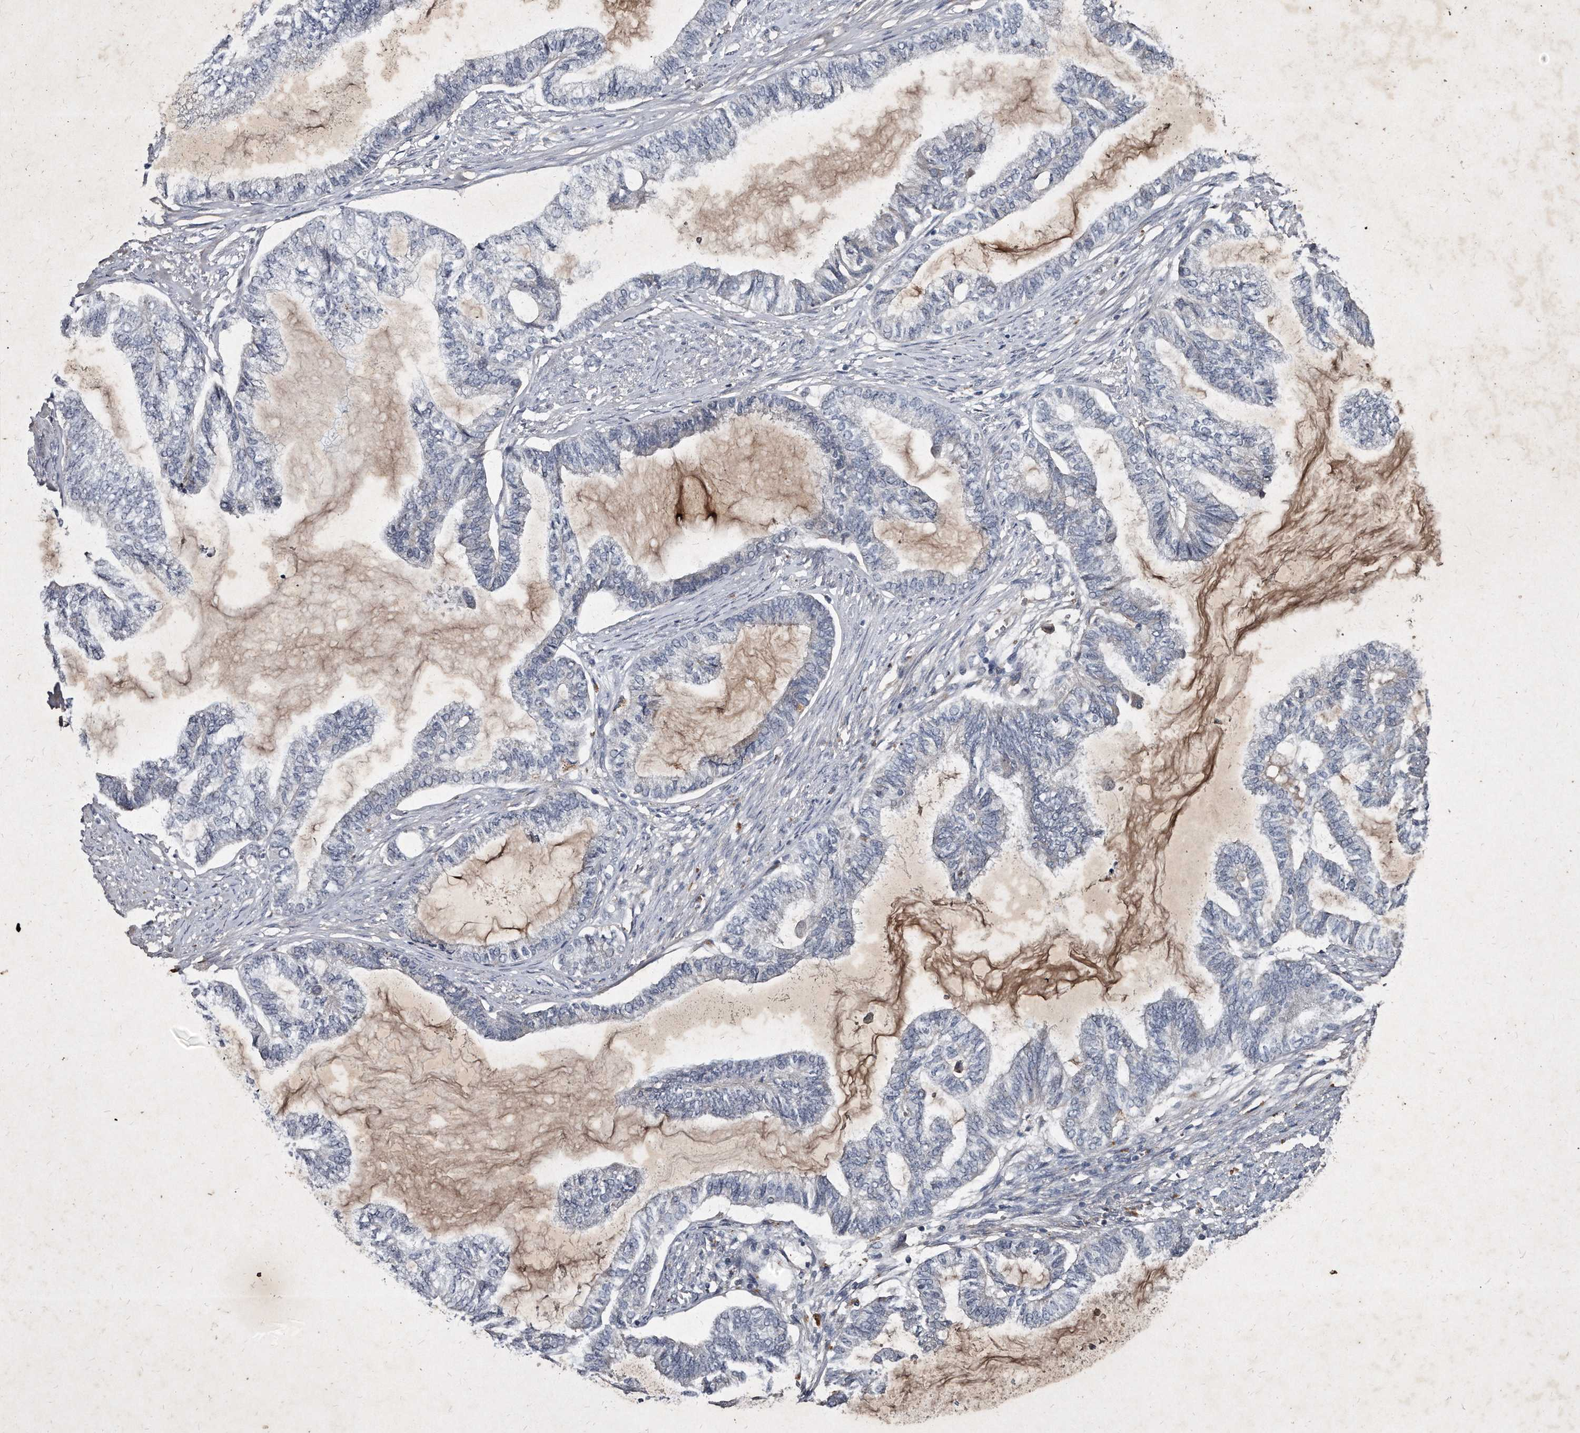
{"staining": {"intensity": "negative", "quantity": "none", "location": "none"}, "tissue": "endometrial cancer", "cell_type": "Tumor cells", "image_type": "cancer", "snomed": [{"axis": "morphology", "description": "Adenocarcinoma, NOS"}, {"axis": "topography", "description": "Endometrium"}], "caption": "The micrograph displays no staining of tumor cells in adenocarcinoma (endometrial). (DAB immunohistochemistry (IHC) with hematoxylin counter stain).", "gene": "KLHDC3", "patient": {"sex": "female", "age": 86}}